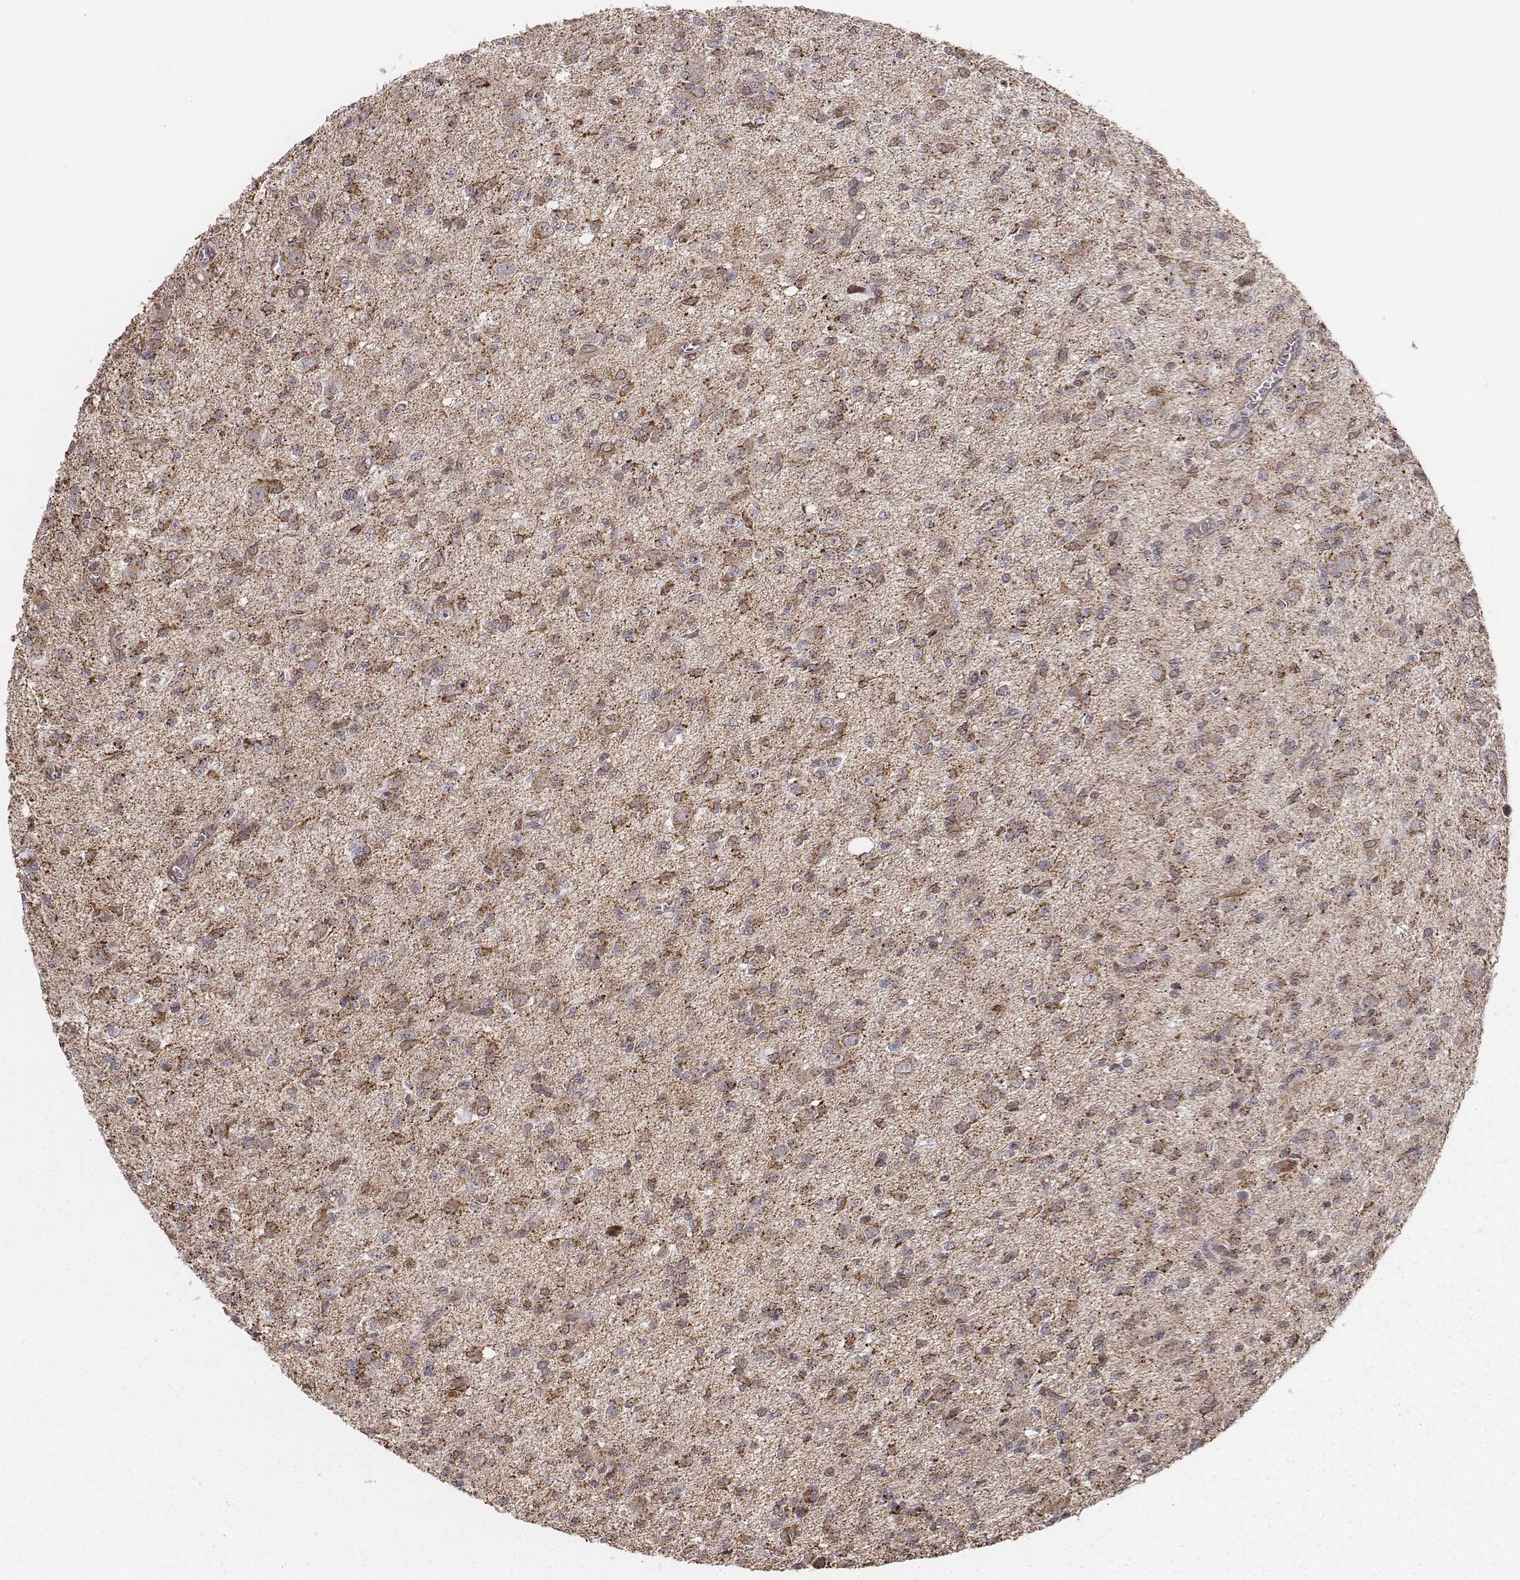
{"staining": {"intensity": "negative", "quantity": "none", "location": "none"}, "tissue": "glioma", "cell_type": "Tumor cells", "image_type": "cancer", "snomed": [{"axis": "morphology", "description": "Glioma, malignant, Low grade"}, {"axis": "topography", "description": "Brain"}], "caption": "DAB (3,3'-diaminobenzidine) immunohistochemical staining of human glioma shows no significant staining in tumor cells.", "gene": "ACOT2", "patient": {"sex": "male", "age": 64}}